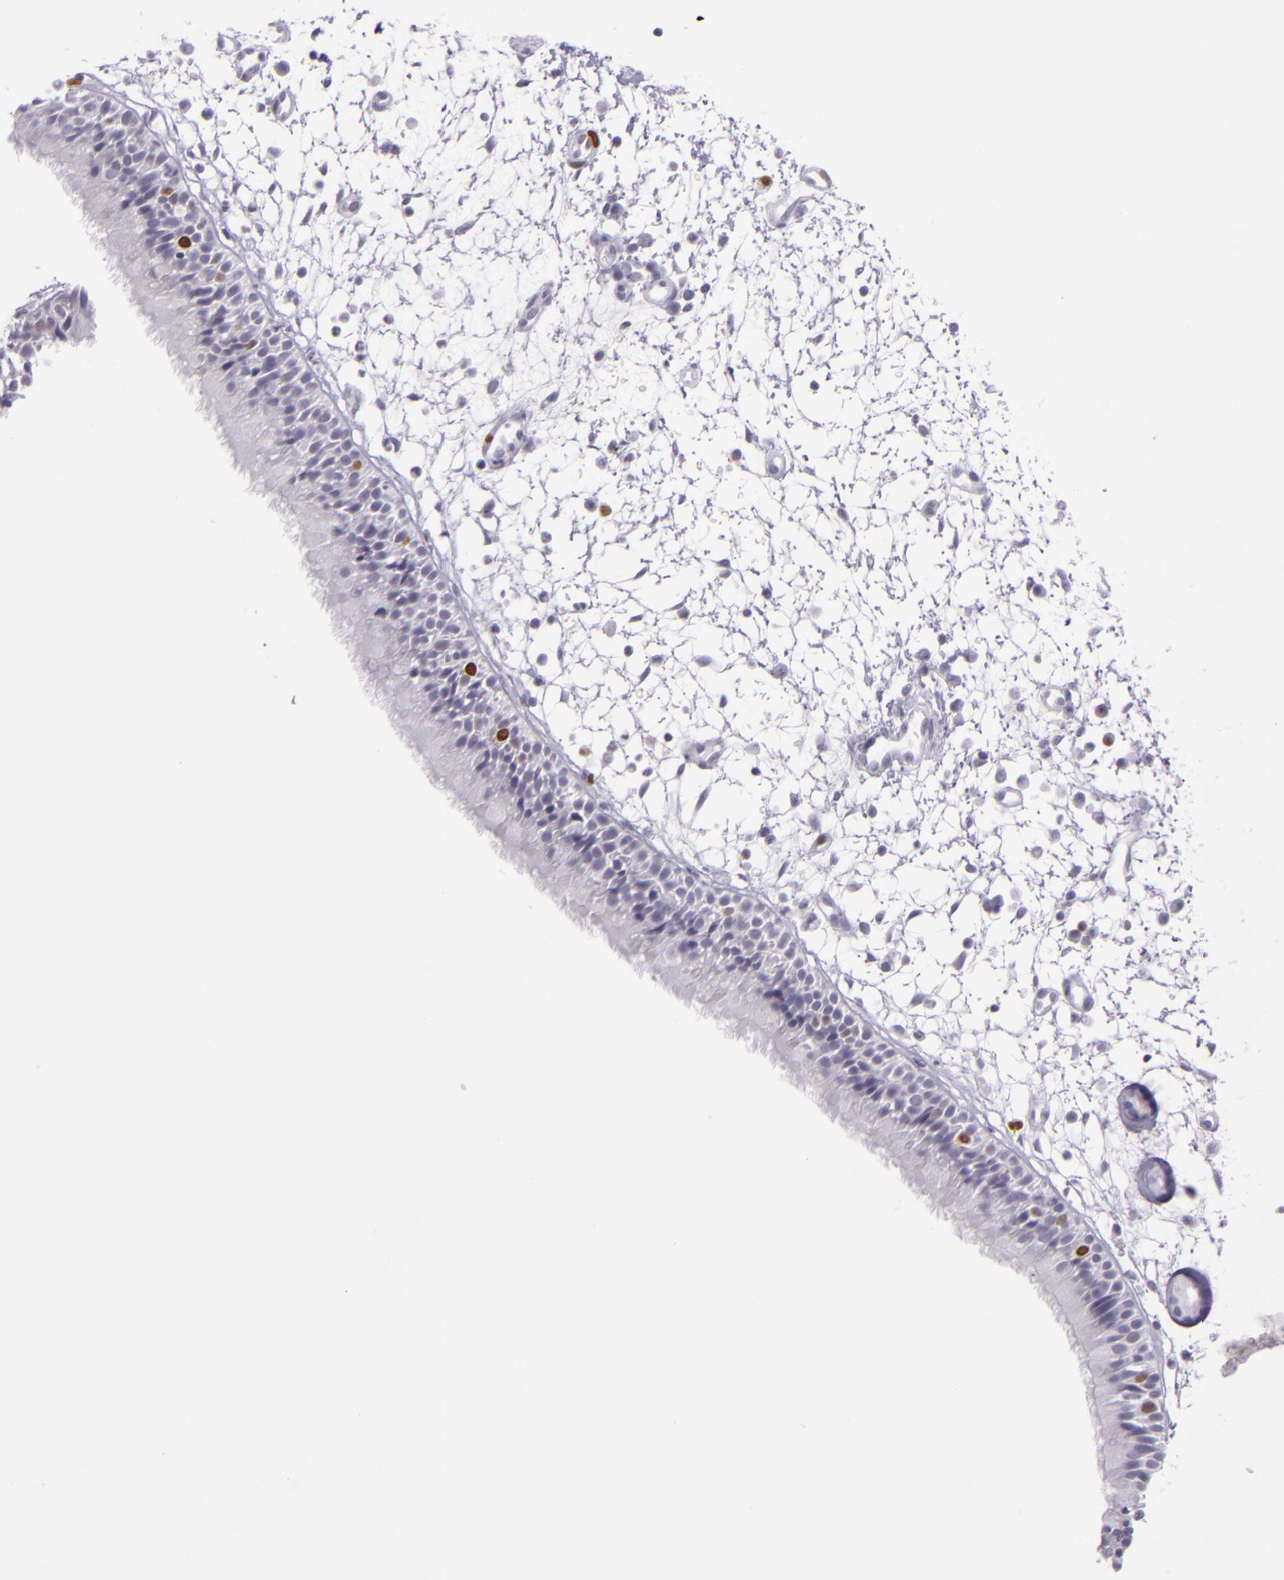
{"staining": {"intensity": "moderate", "quantity": "<25%", "location": "nuclear"}, "tissue": "nasopharynx", "cell_type": "Respiratory epithelial cells", "image_type": "normal", "snomed": [{"axis": "morphology", "description": "Normal tissue, NOS"}, {"axis": "morphology", "description": "Inflammation, NOS"}, {"axis": "morphology", "description": "Malignant melanoma, Metastatic site"}, {"axis": "topography", "description": "Nasopharynx"}], "caption": "IHC image of benign nasopharynx stained for a protein (brown), which shows low levels of moderate nuclear expression in about <25% of respiratory epithelial cells.", "gene": "MCM3", "patient": {"sex": "female", "age": 55}}